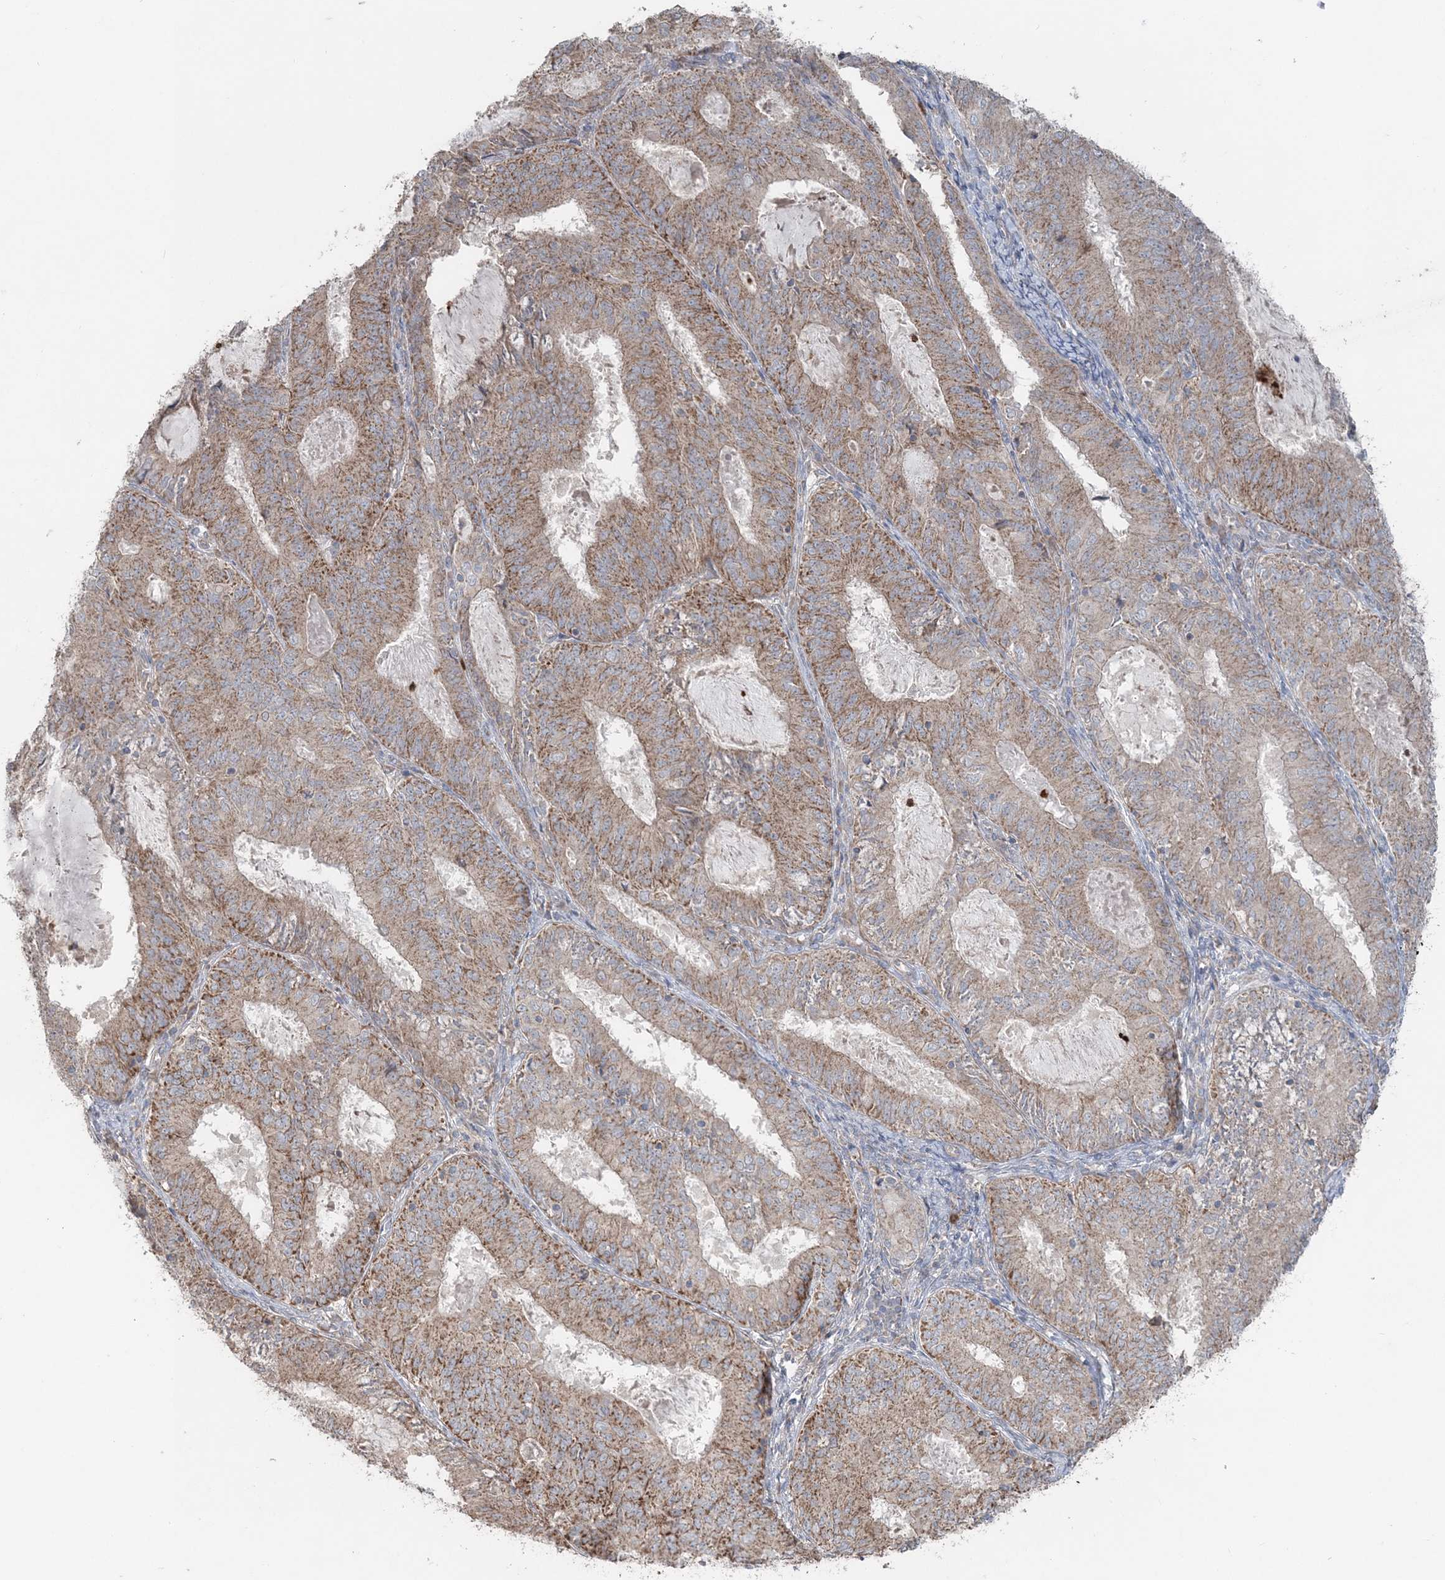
{"staining": {"intensity": "moderate", "quantity": ">75%", "location": "cytoplasmic/membranous"}, "tissue": "endometrial cancer", "cell_type": "Tumor cells", "image_type": "cancer", "snomed": [{"axis": "morphology", "description": "Adenocarcinoma, NOS"}, {"axis": "topography", "description": "Endometrium"}], "caption": "Immunohistochemical staining of endometrial cancer (adenocarcinoma) reveals moderate cytoplasmic/membranous protein expression in about >75% of tumor cells.", "gene": "LRPPRC", "patient": {"sex": "female", "age": 57}}